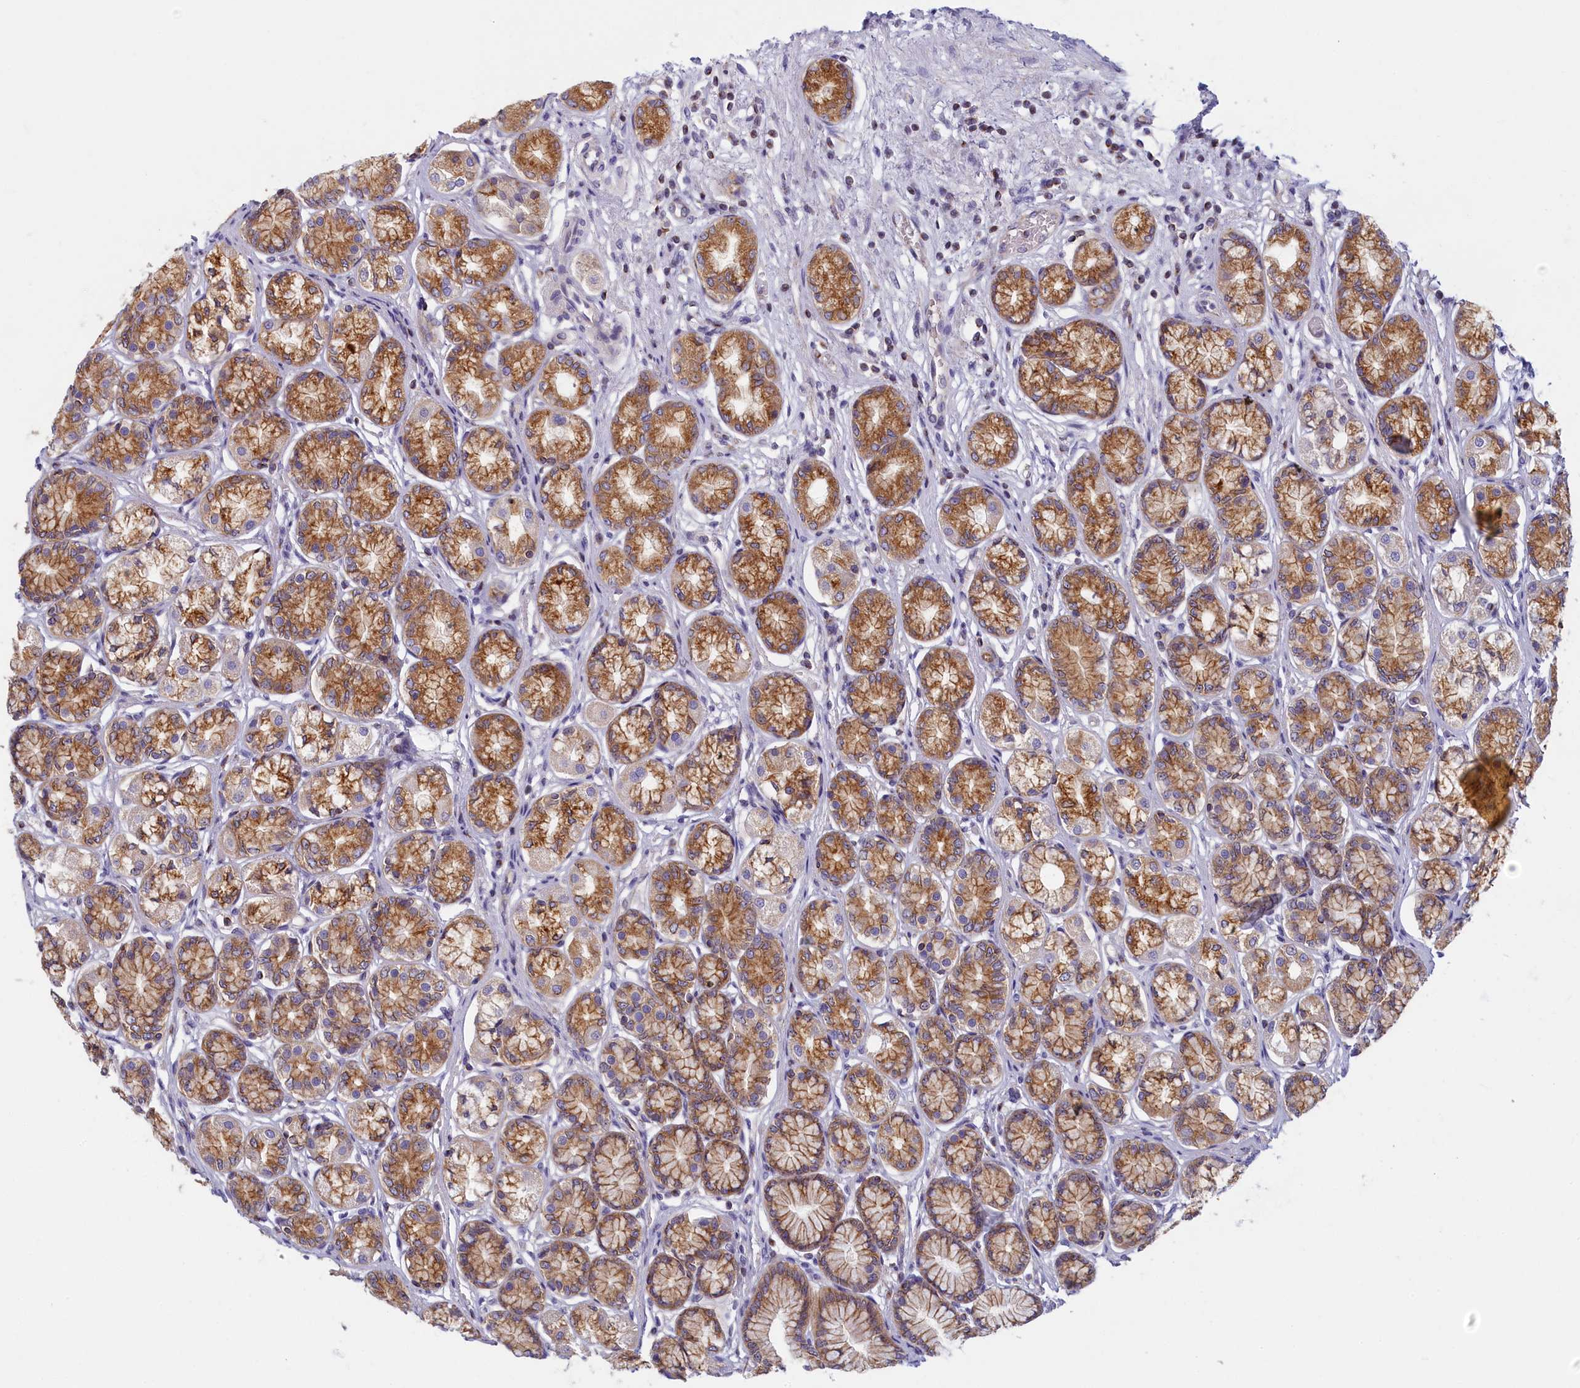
{"staining": {"intensity": "moderate", "quantity": ">75%", "location": "cytoplasmic/membranous"}, "tissue": "stomach", "cell_type": "Glandular cells", "image_type": "normal", "snomed": [{"axis": "morphology", "description": "Normal tissue, NOS"}, {"axis": "morphology", "description": "Adenocarcinoma, NOS"}, {"axis": "morphology", "description": "Adenocarcinoma, High grade"}, {"axis": "topography", "description": "Stomach, upper"}, {"axis": "topography", "description": "Stomach"}], "caption": "Immunohistochemical staining of unremarkable stomach reveals medium levels of moderate cytoplasmic/membranous expression in about >75% of glandular cells.", "gene": "NOL10", "patient": {"sex": "female", "age": 65}}